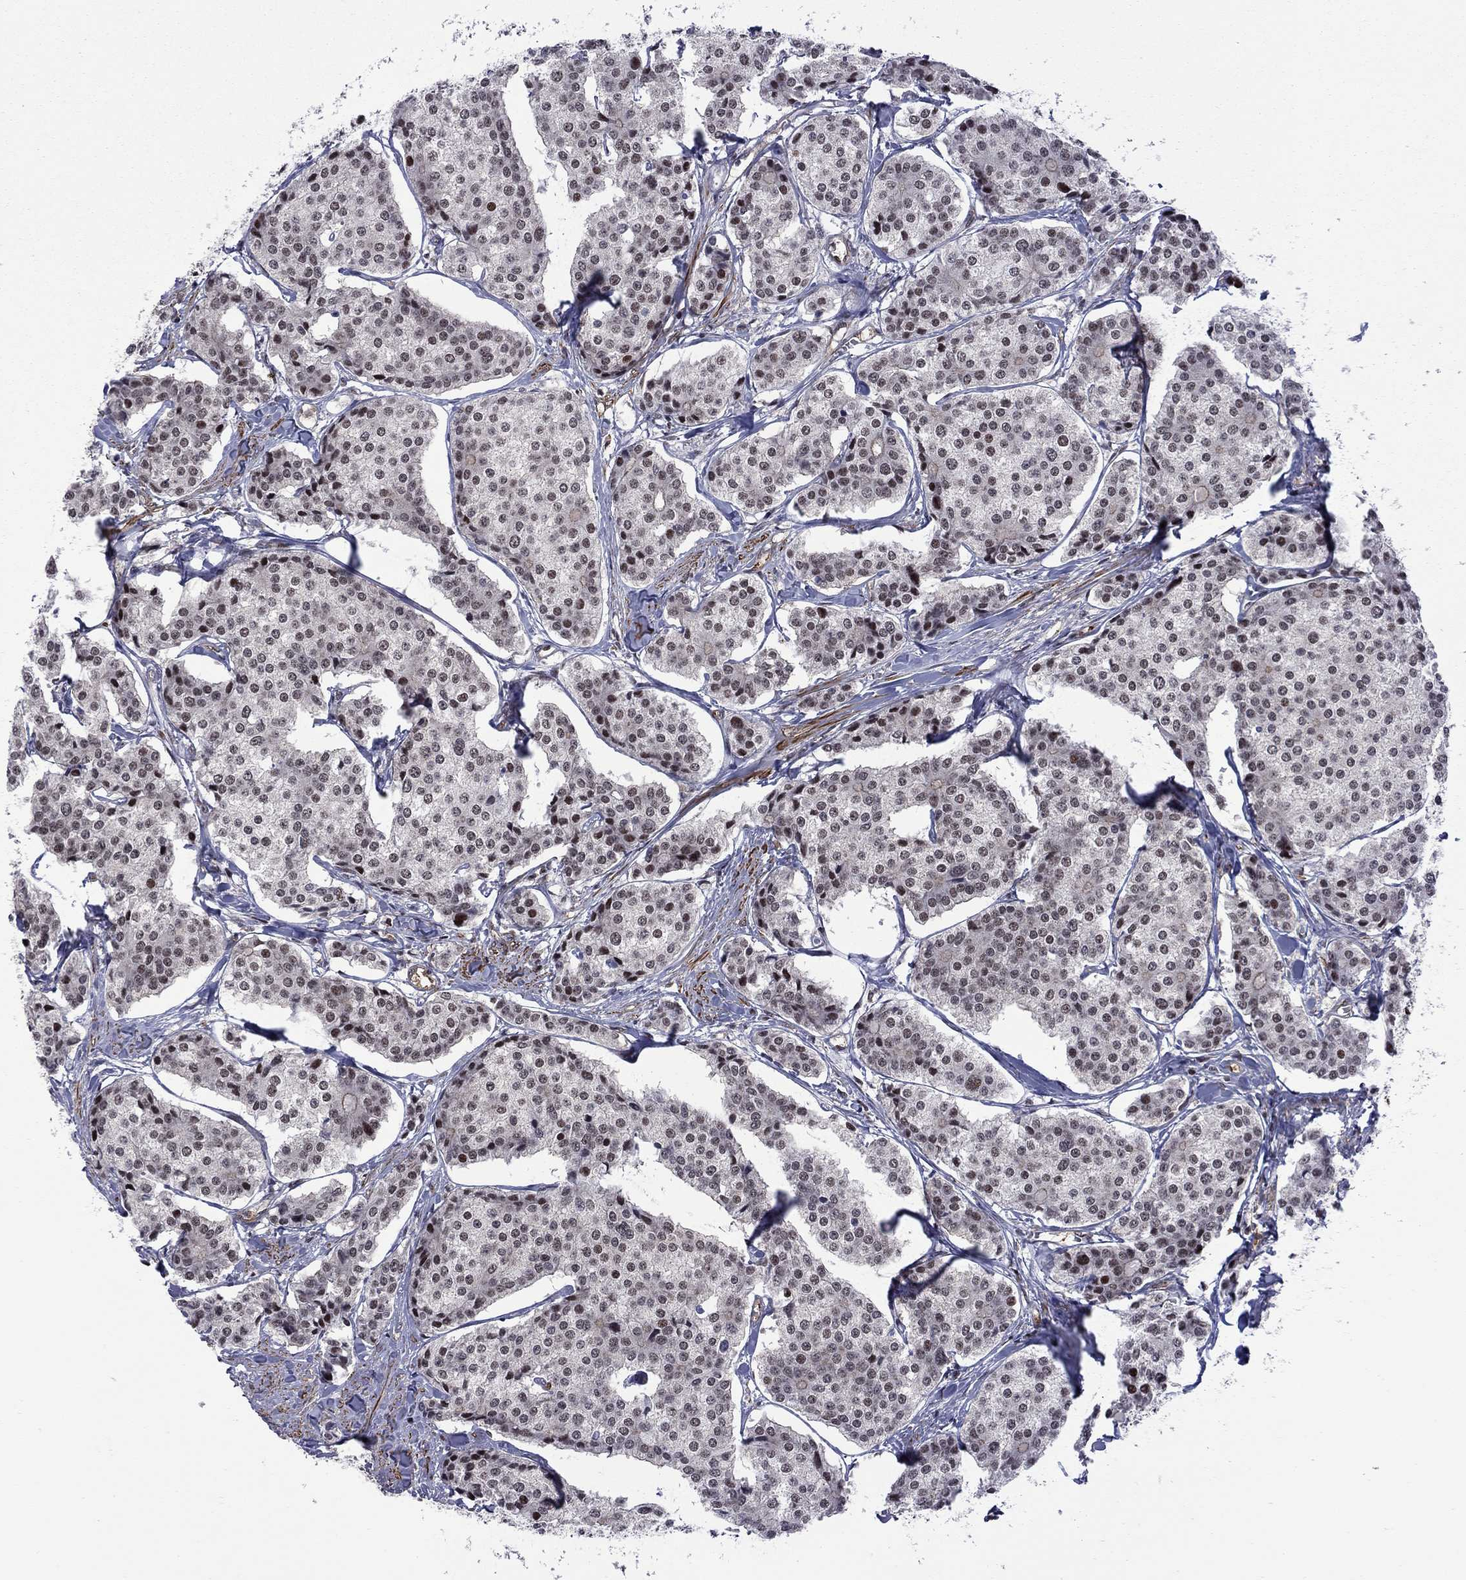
{"staining": {"intensity": "strong", "quantity": "<25%", "location": "nuclear"}, "tissue": "carcinoid", "cell_type": "Tumor cells", "image_type": "cancer", "snomed": [{"axis": "morphology", "description": "Carcinoid, malignant, NOS"}, {"axis": "topography", "description": "Small intestine"}], "caption": "The image displays staining of carcinoid, revealing strong nuclear protein staining (brown color) within tumor cells. (IHC, brightfield microscopy, high magnification).", "gene": "BRF1", "patient": {"sex": "female", "age": 65}}